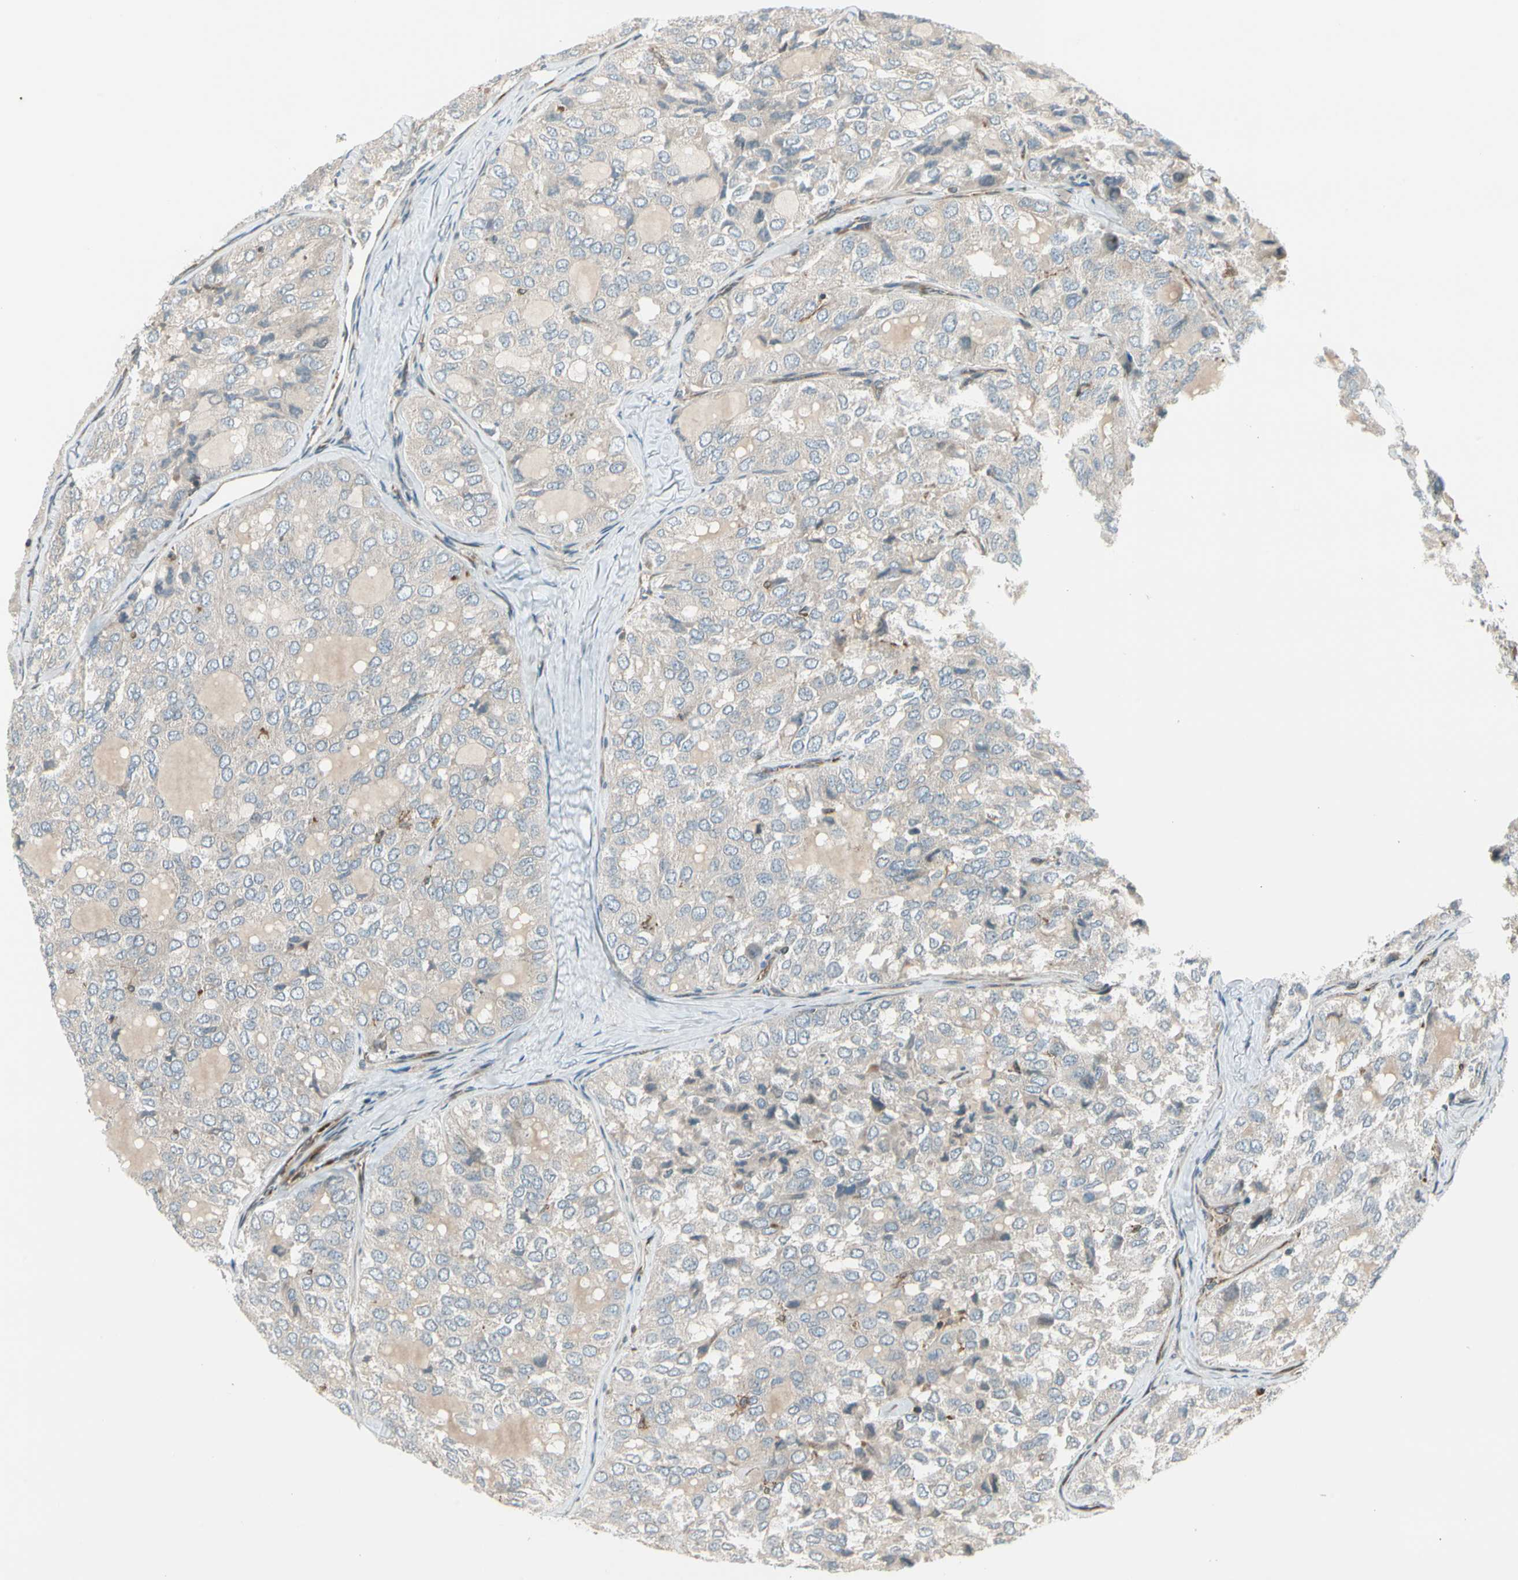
{"staining": {"intensity": "negative", "quantity": "none", "location": "none"}, "tissue": "thyroid cancer", "cell_type": "Tumor cells", "image_type": "cancer", "snomed": [{"axis": "morphology", "description": "Follicular adenoma carcinoma, NOS"}, {"axis": "topography", "description": "Thyroid gland"}], "caption": "Protein analysis of follicular adenoma carcinoma (thyroid) reveals no significant positivity in tumor cells.", "gene": "TRIO", "patient": {"sex": "male", "age": 75}}